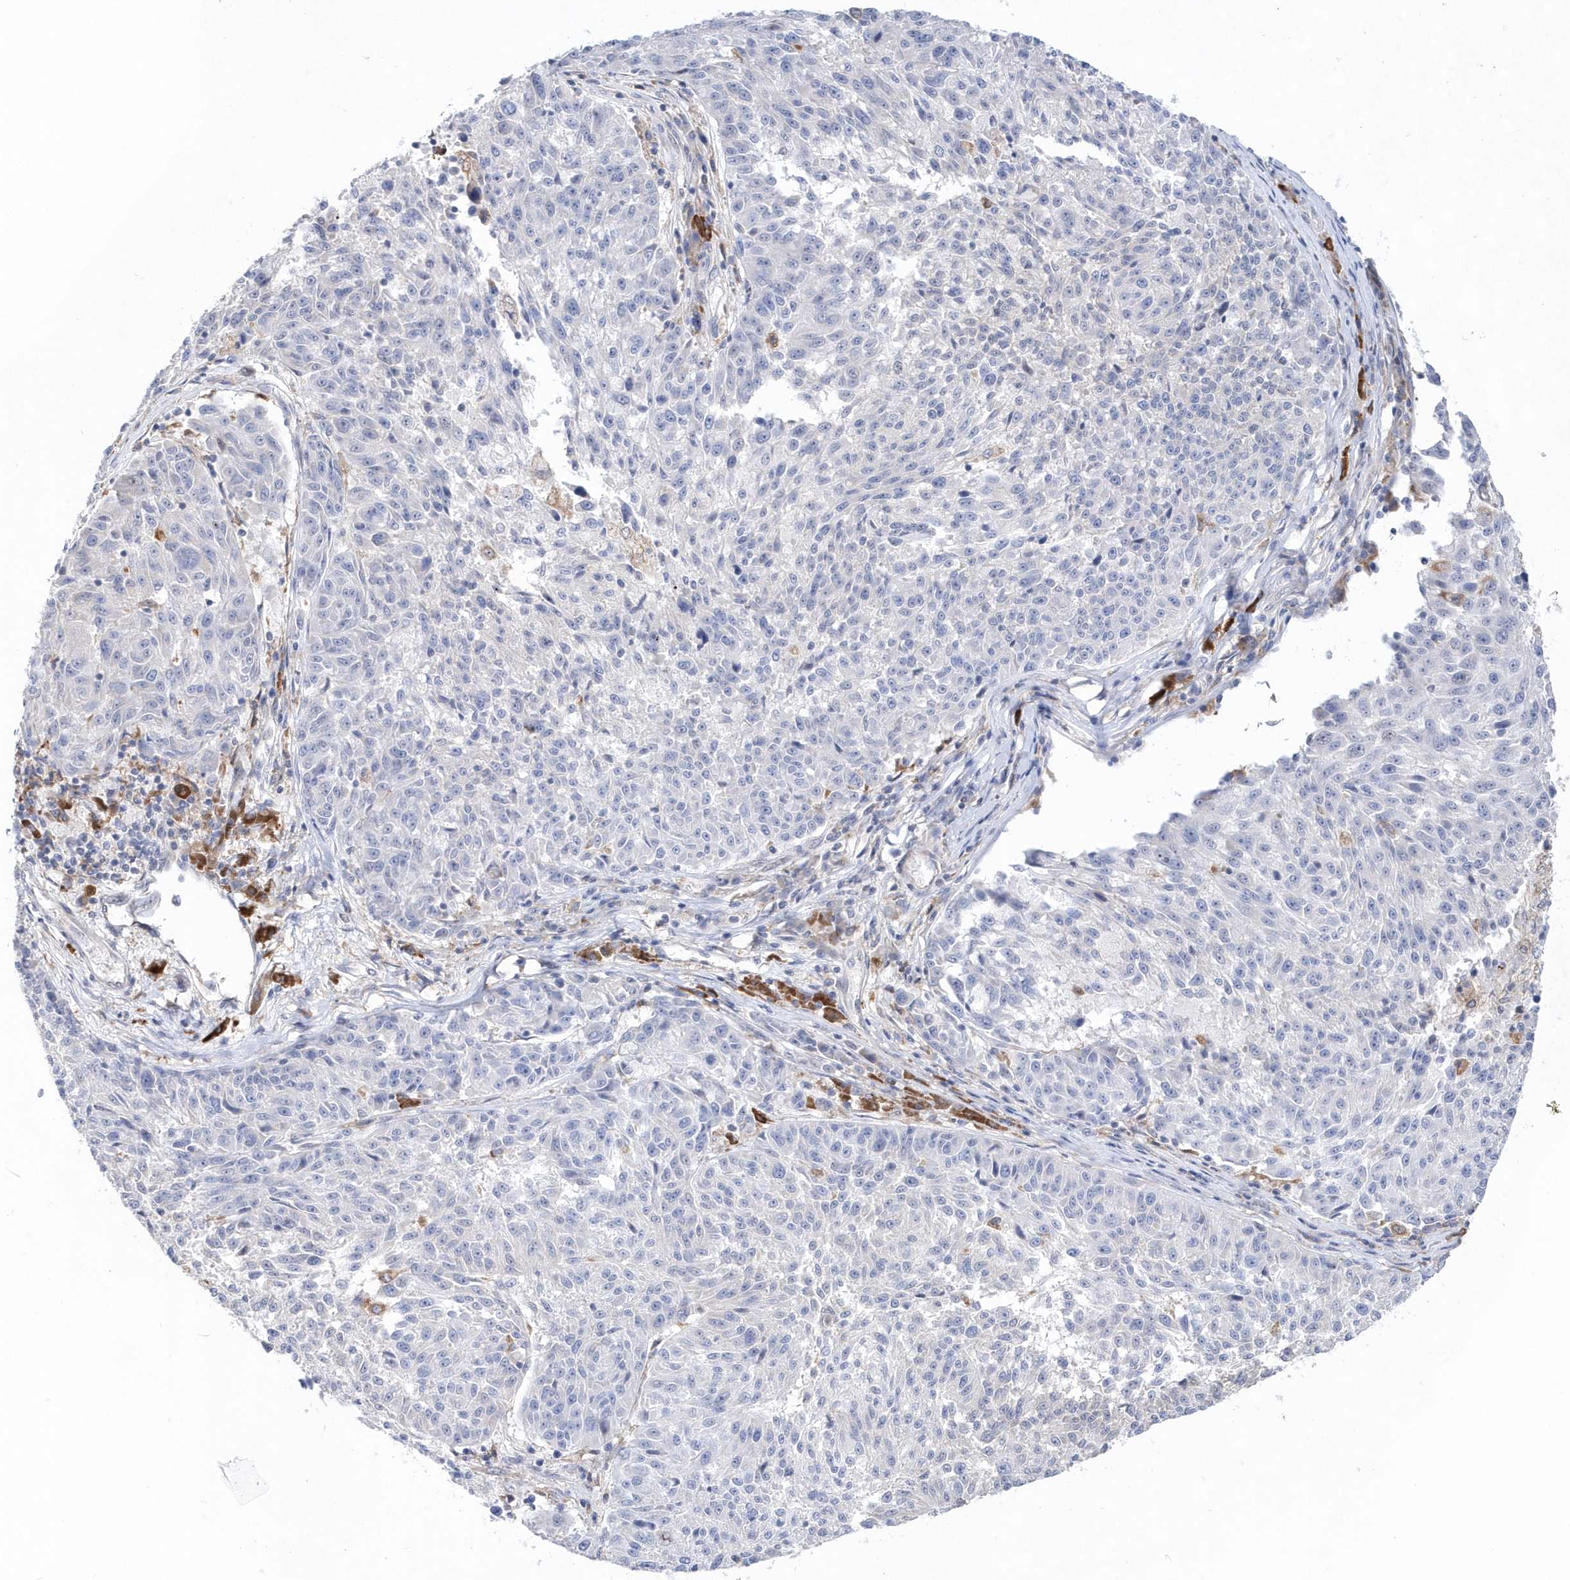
{"staining": {"intensity": "negative", "quantity": "none", "location": "none"}, "tissue": "melanoma", "cell_type": "Tumor cells", "image_type": "cancer", "snomed": [{"axis": "morphology", "description": "Malignant melanoma, NOS"}, {"axis": "topography", "description": "Skin"}], "caption": "This is a photomicrograph of IHC staining of melanoma, which shows no expression in tumor cells.", "gene": "BDH2", "patient": {"sex": "male", "age": 53}}